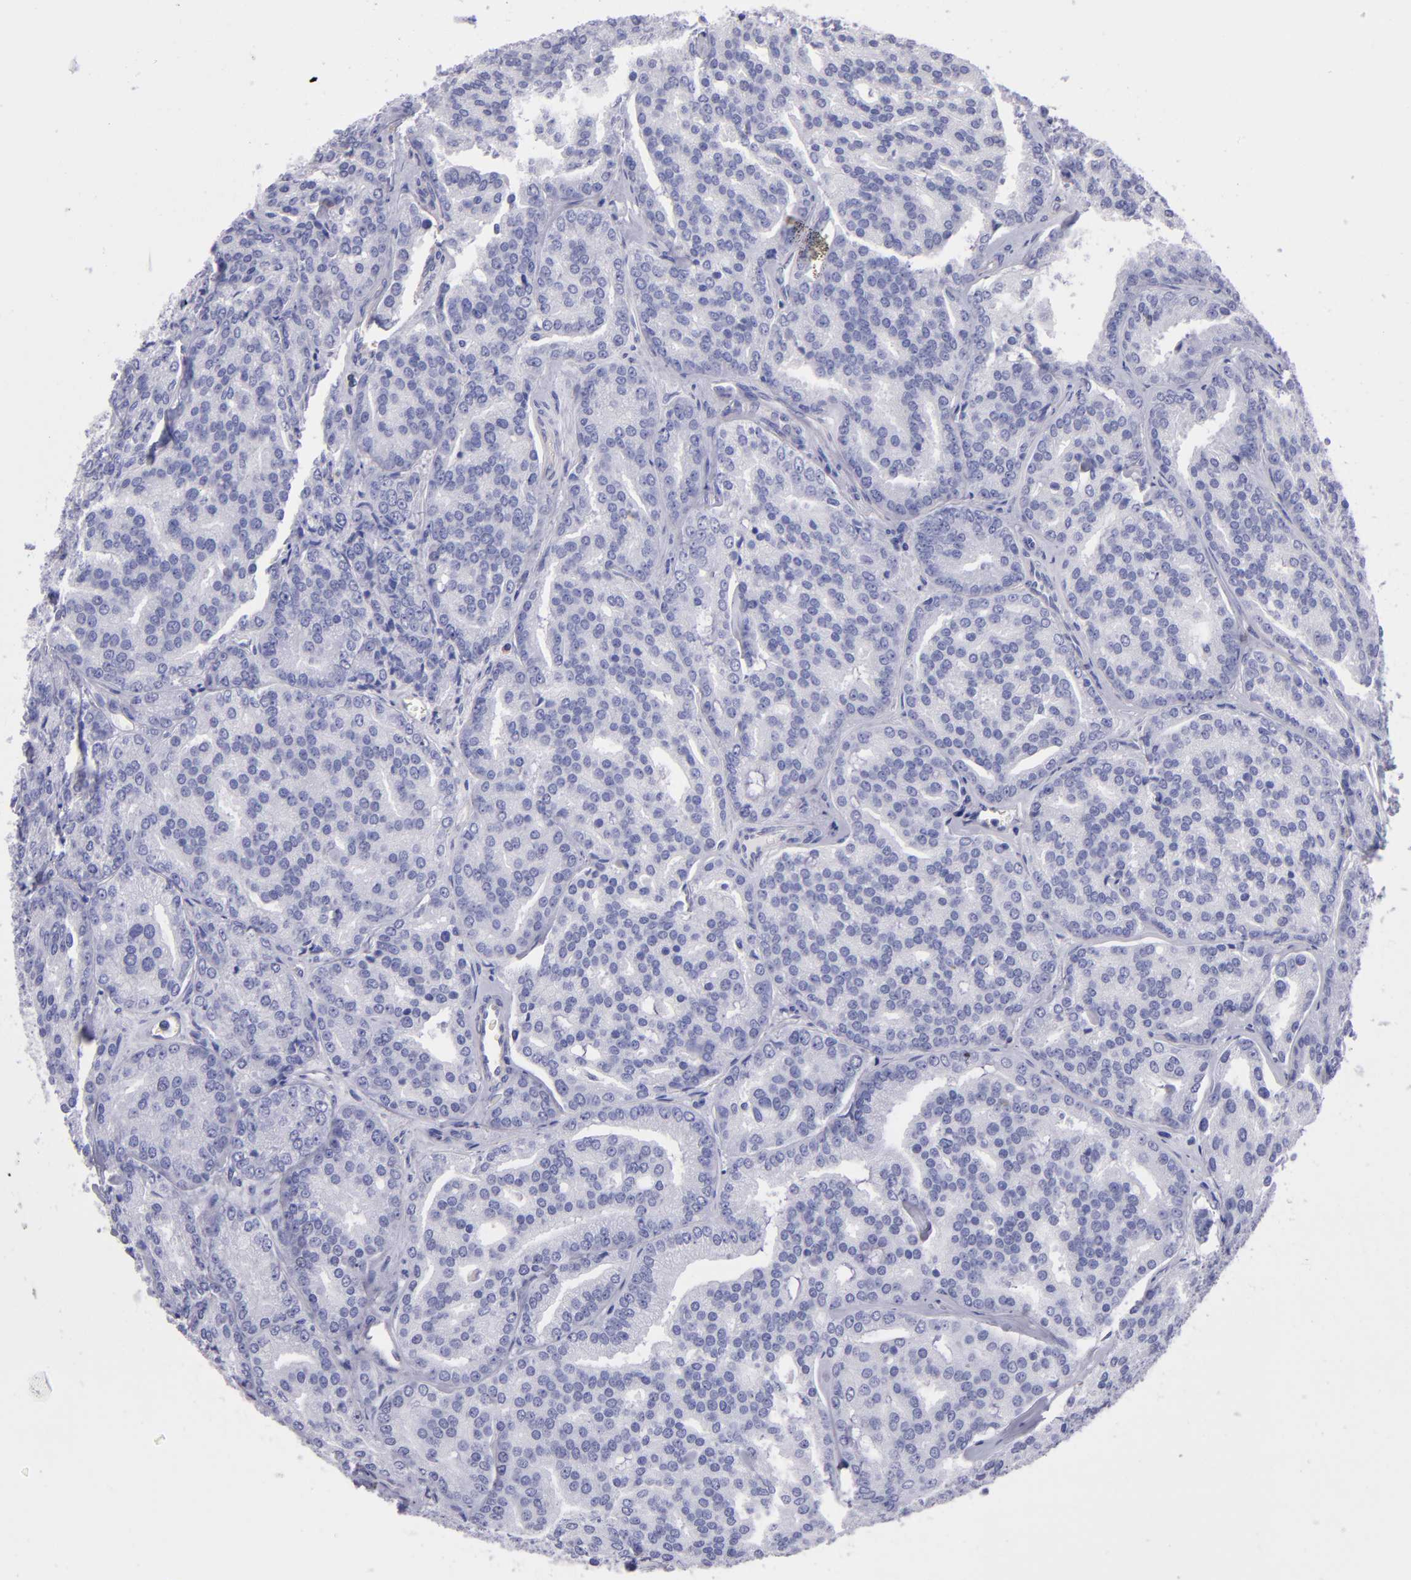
{"staining": {"intensity": "negative", "quantity": "none", "location": "none"}, "tissue": "prostate cancer", "cell_type": "Tumor cells", "image_type": "cancer", "snomed": [{"axis": "morphology", "description": "Adenocarcinoma, High grade"}, {"axis": "topography", "description": "Prostate"}], "caption": "Immunohistochemistry of human prostate cancer displays no staining in tumor cells.", "gene": "TG", "patient": {"sex": "male", "age": 64}}